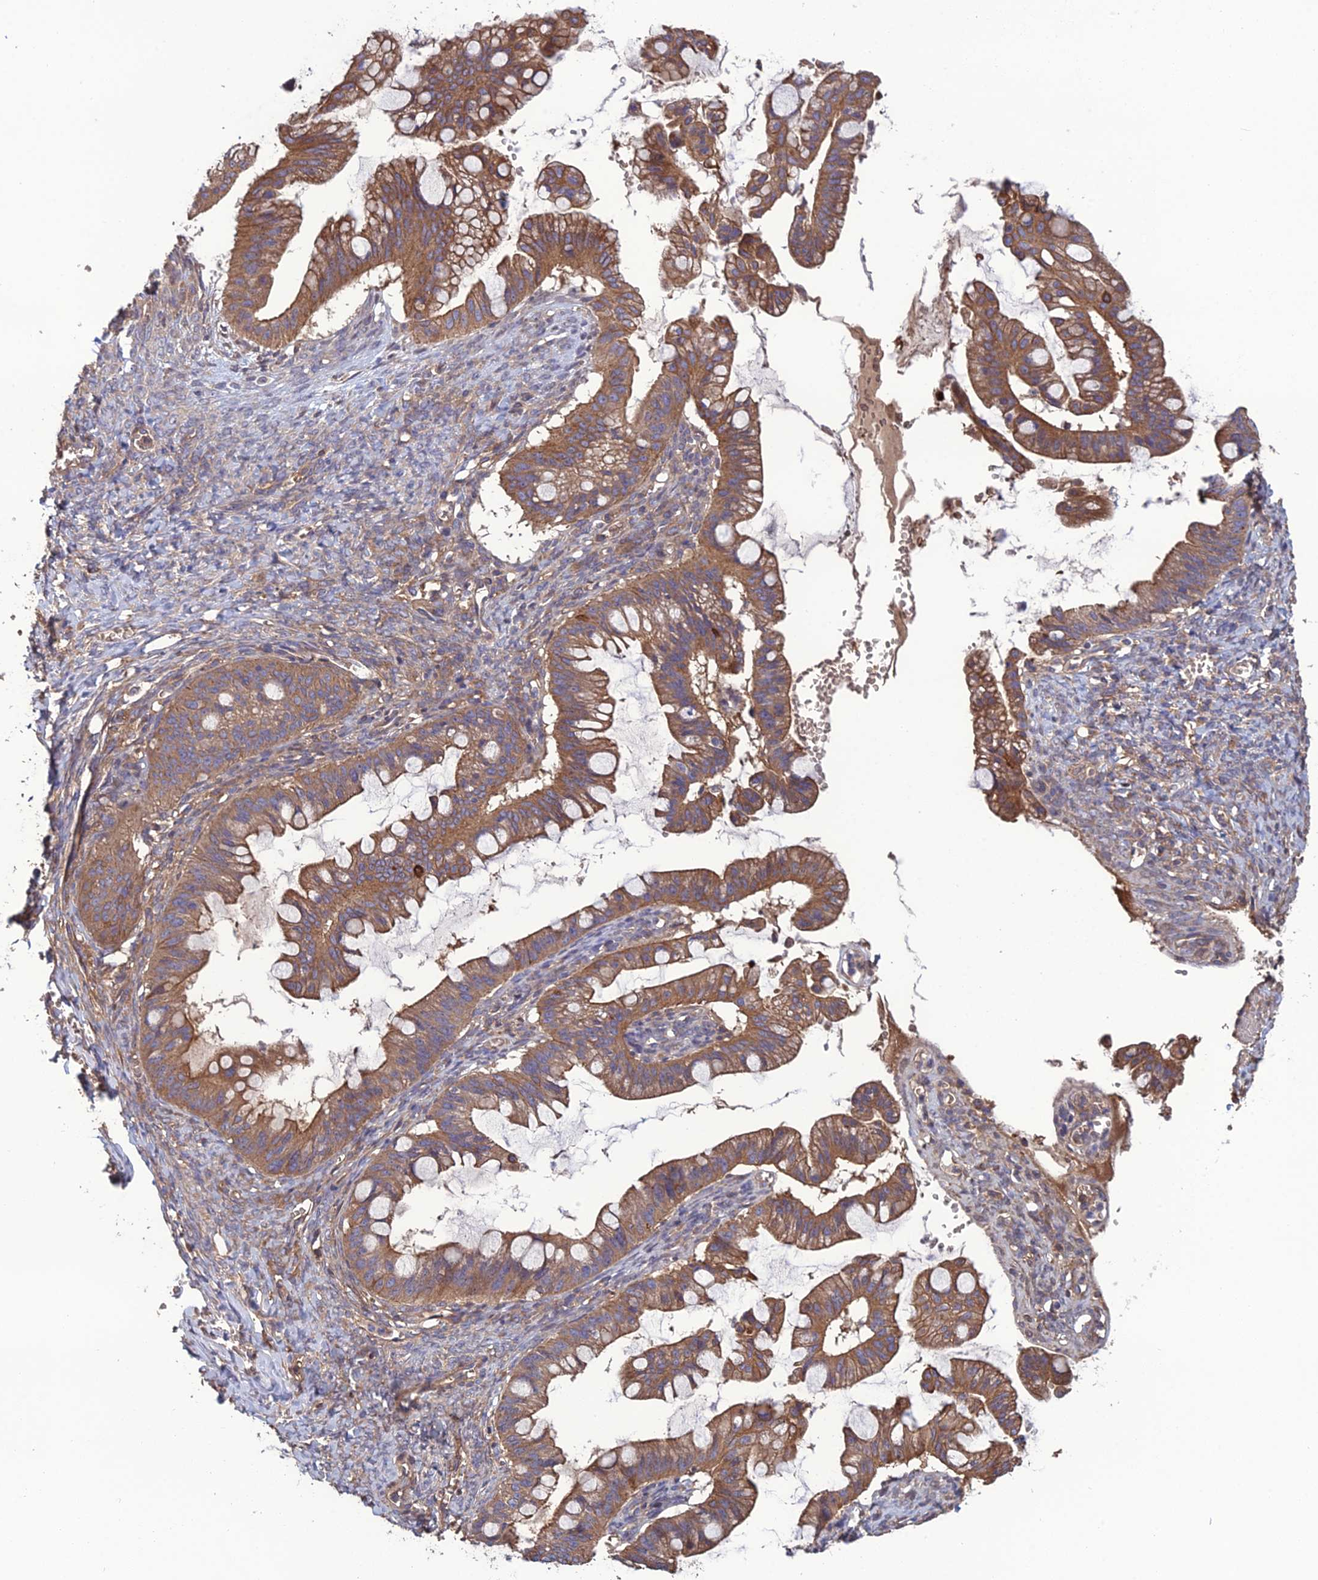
{"staining": {"intensity": "moderate", "quantity": ">75%", "location": "cytoplasmic/membranous"}, "tissue": "ovarian cancer", "cell_type": "Tumor cells", "image_type": "cancer", "snomed": [{"axis": "morphology", "description": "Cystadenocarcinoma, mucinous, NOS"}, {"axis": "topography", "description": "Ovary"}], "caption": "Protein staining by IHC displays moderate cytoplasmic/membranous expression in about >75% of tumor cells in ovarian cancer.", "gene": "GALR2", "patient": {"sex": "female", "age": 73}}